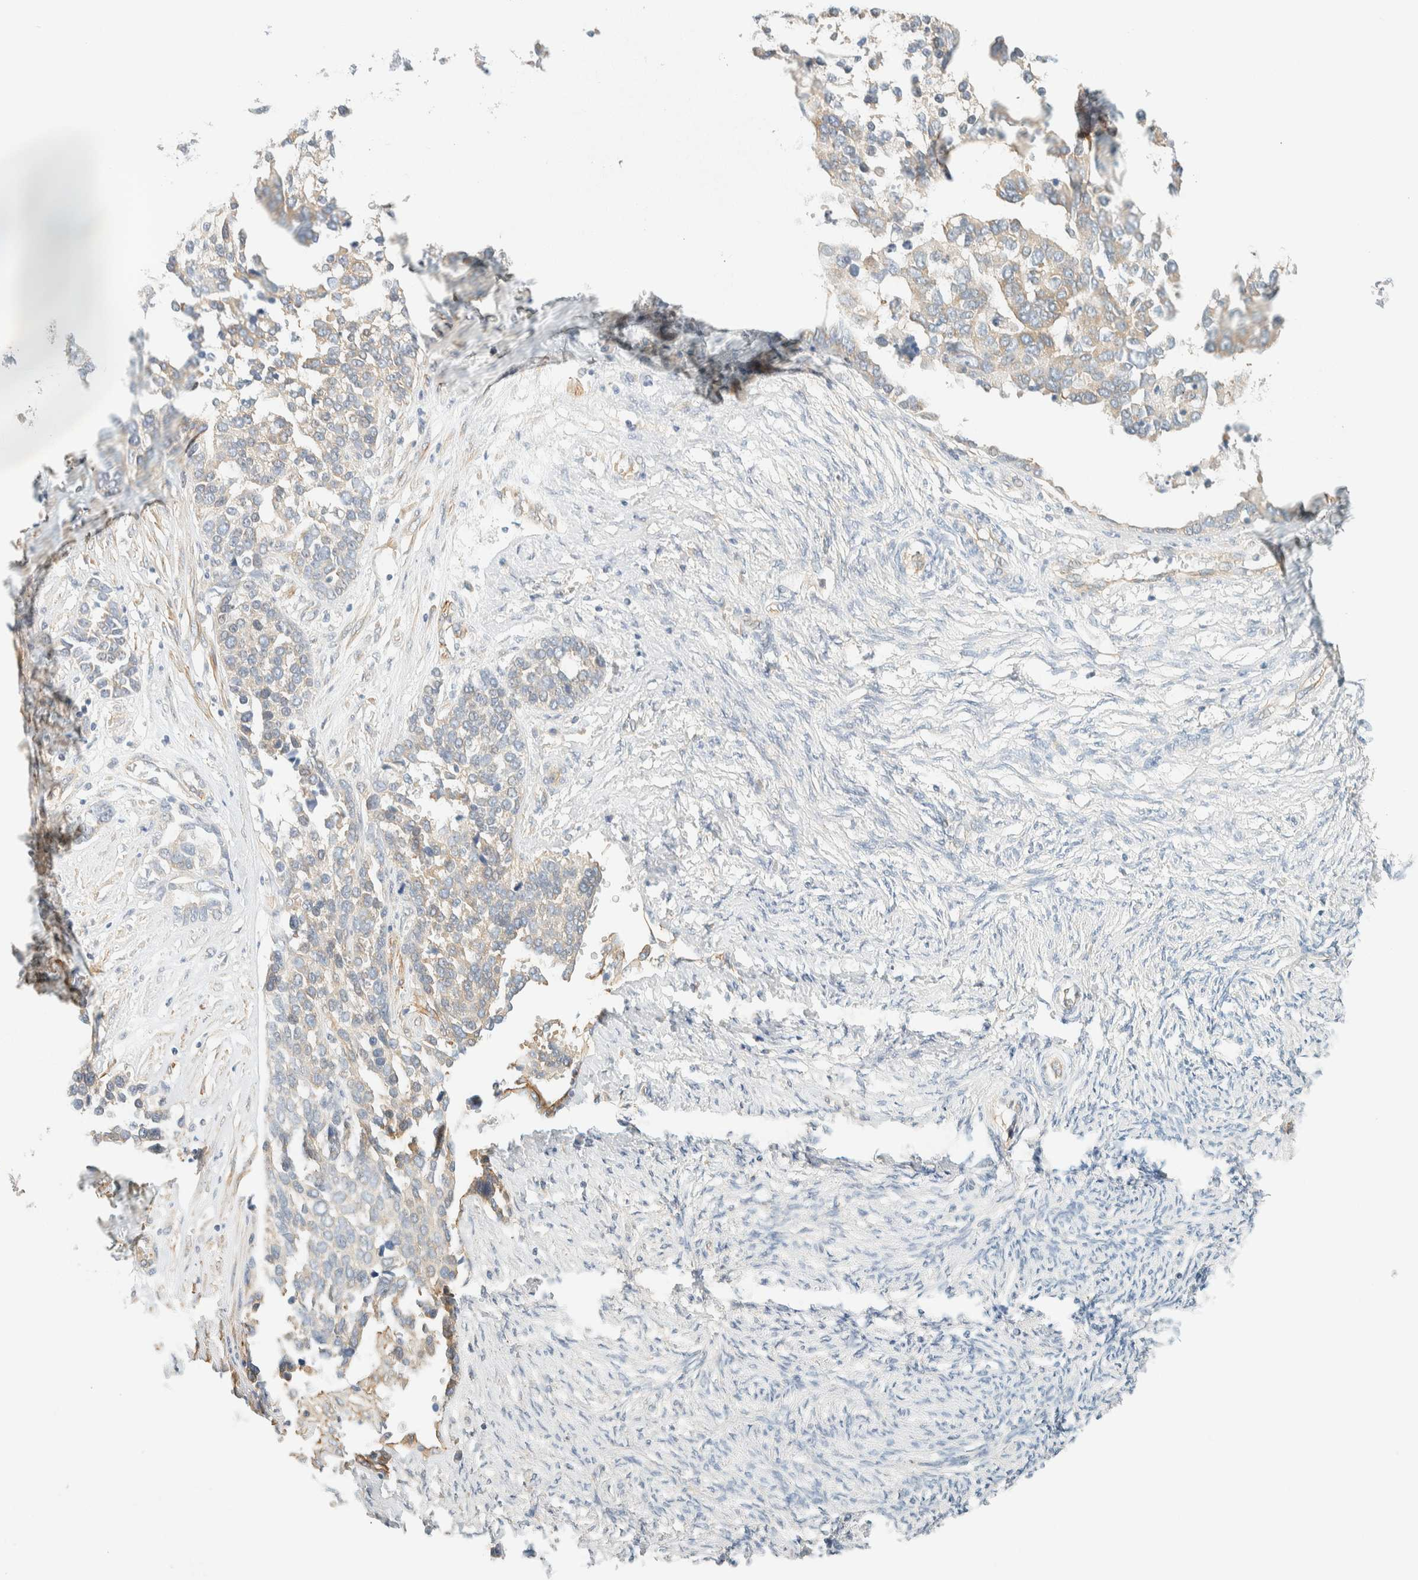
{"staining": {"intensity": "weak", "quantity": "<25%", "location": "cytoplasmic/membranous"}, "tissue": "ovarian cancer", "cell_type": "Tumor cells", "image_type": "cancer", "snomed": [{"axis": "morphology", "description": "Cystadenocarcinoma, serous, NOS"}, {"axis": "topography", "description": "Ovary"}], "caption": "Ovarian cancer (serous cystadenocarcinoma) was stained to show a protein in brown. There is no significant staining in tumor cells.", "gene": "LIMA1", "patient": {"sex": "female", "age": 44}}